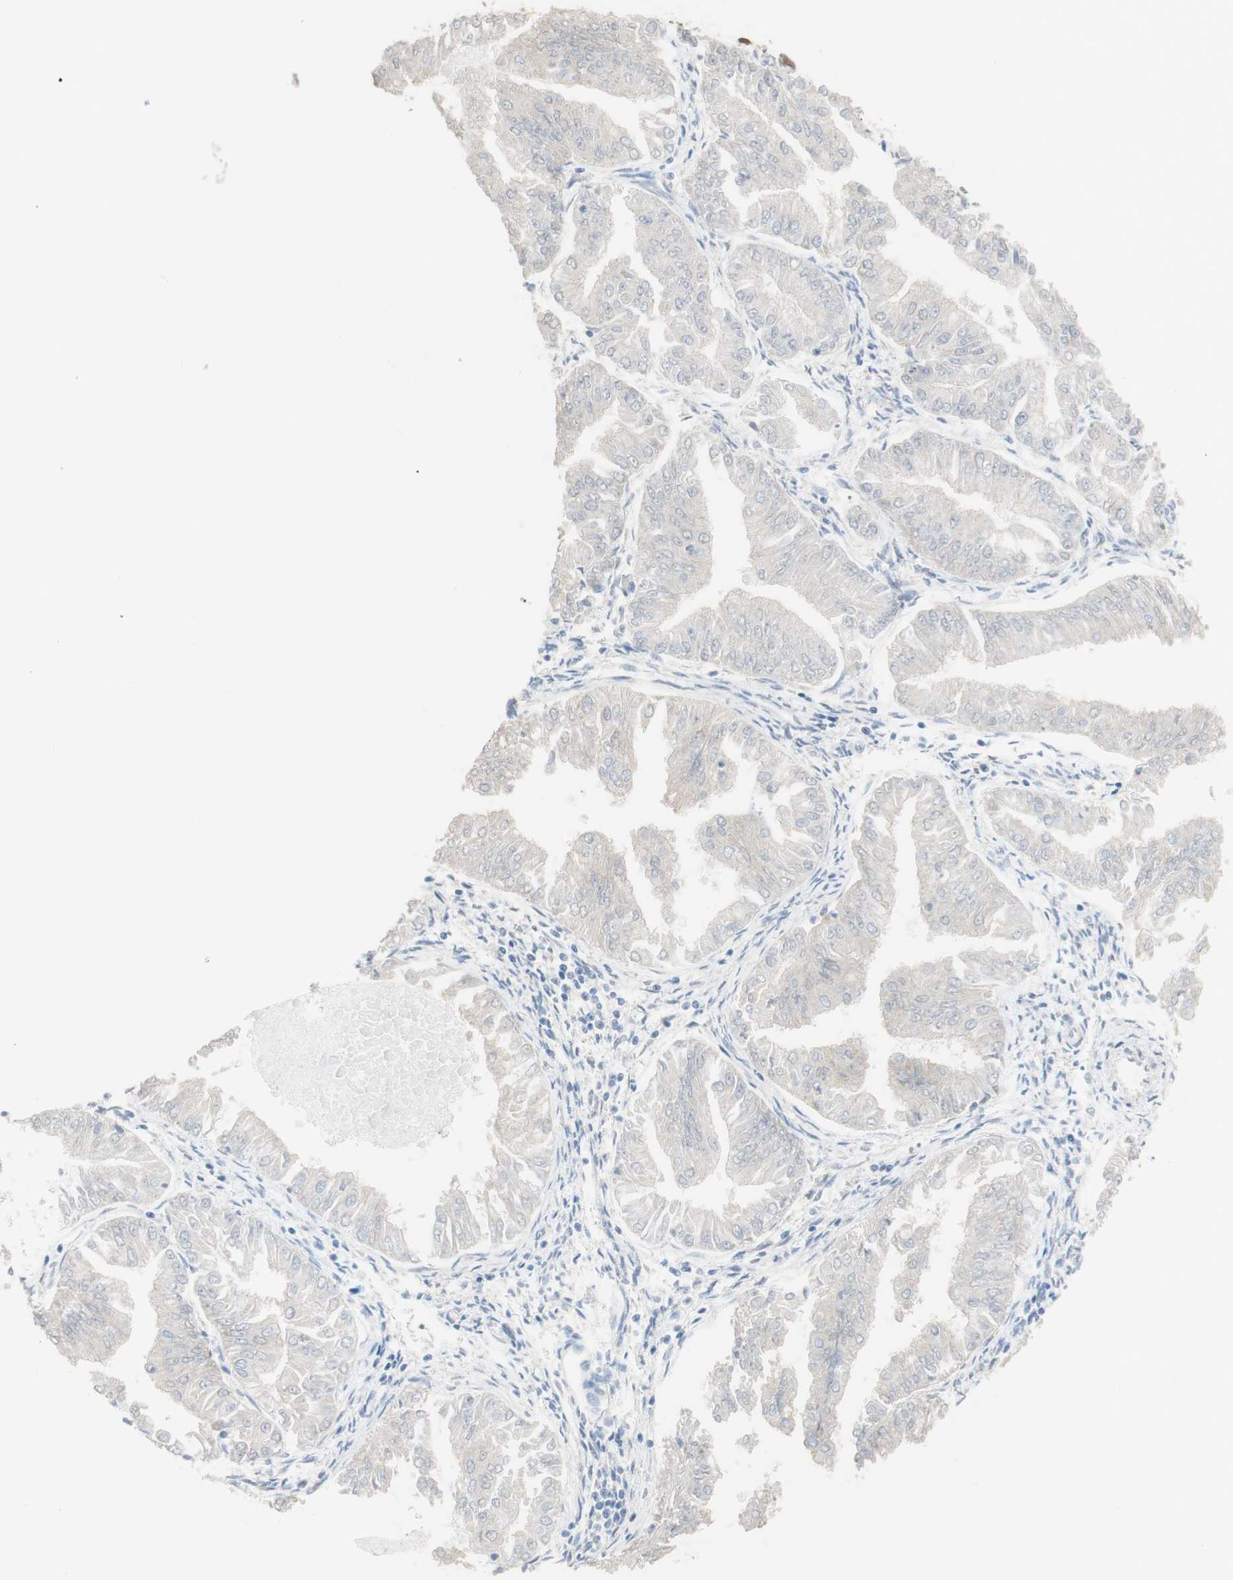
{"staining": {"intensity": "negative", "quantity": "none", "location": "none"}, "tissue": "endometrial cancer", "cell_type": "Tumor cells", "image_type": "cancer", "snomed": [{"axis": "morphology", "description": "Adenocarcinoma, NOS"}, {"axis": "topography", "description": "Endometrium"}], "caption": "DAB (3,3'-diaminobenzidine) immunohistochemical staining of endometrial cancer (adenocarcinoma) reveals no significant staining in tumor cells. (DAB IHC visualized using brightfield microscopy, high magnification).", "gene": "COMT", "patient": {"sex": "female", "age": 53}}